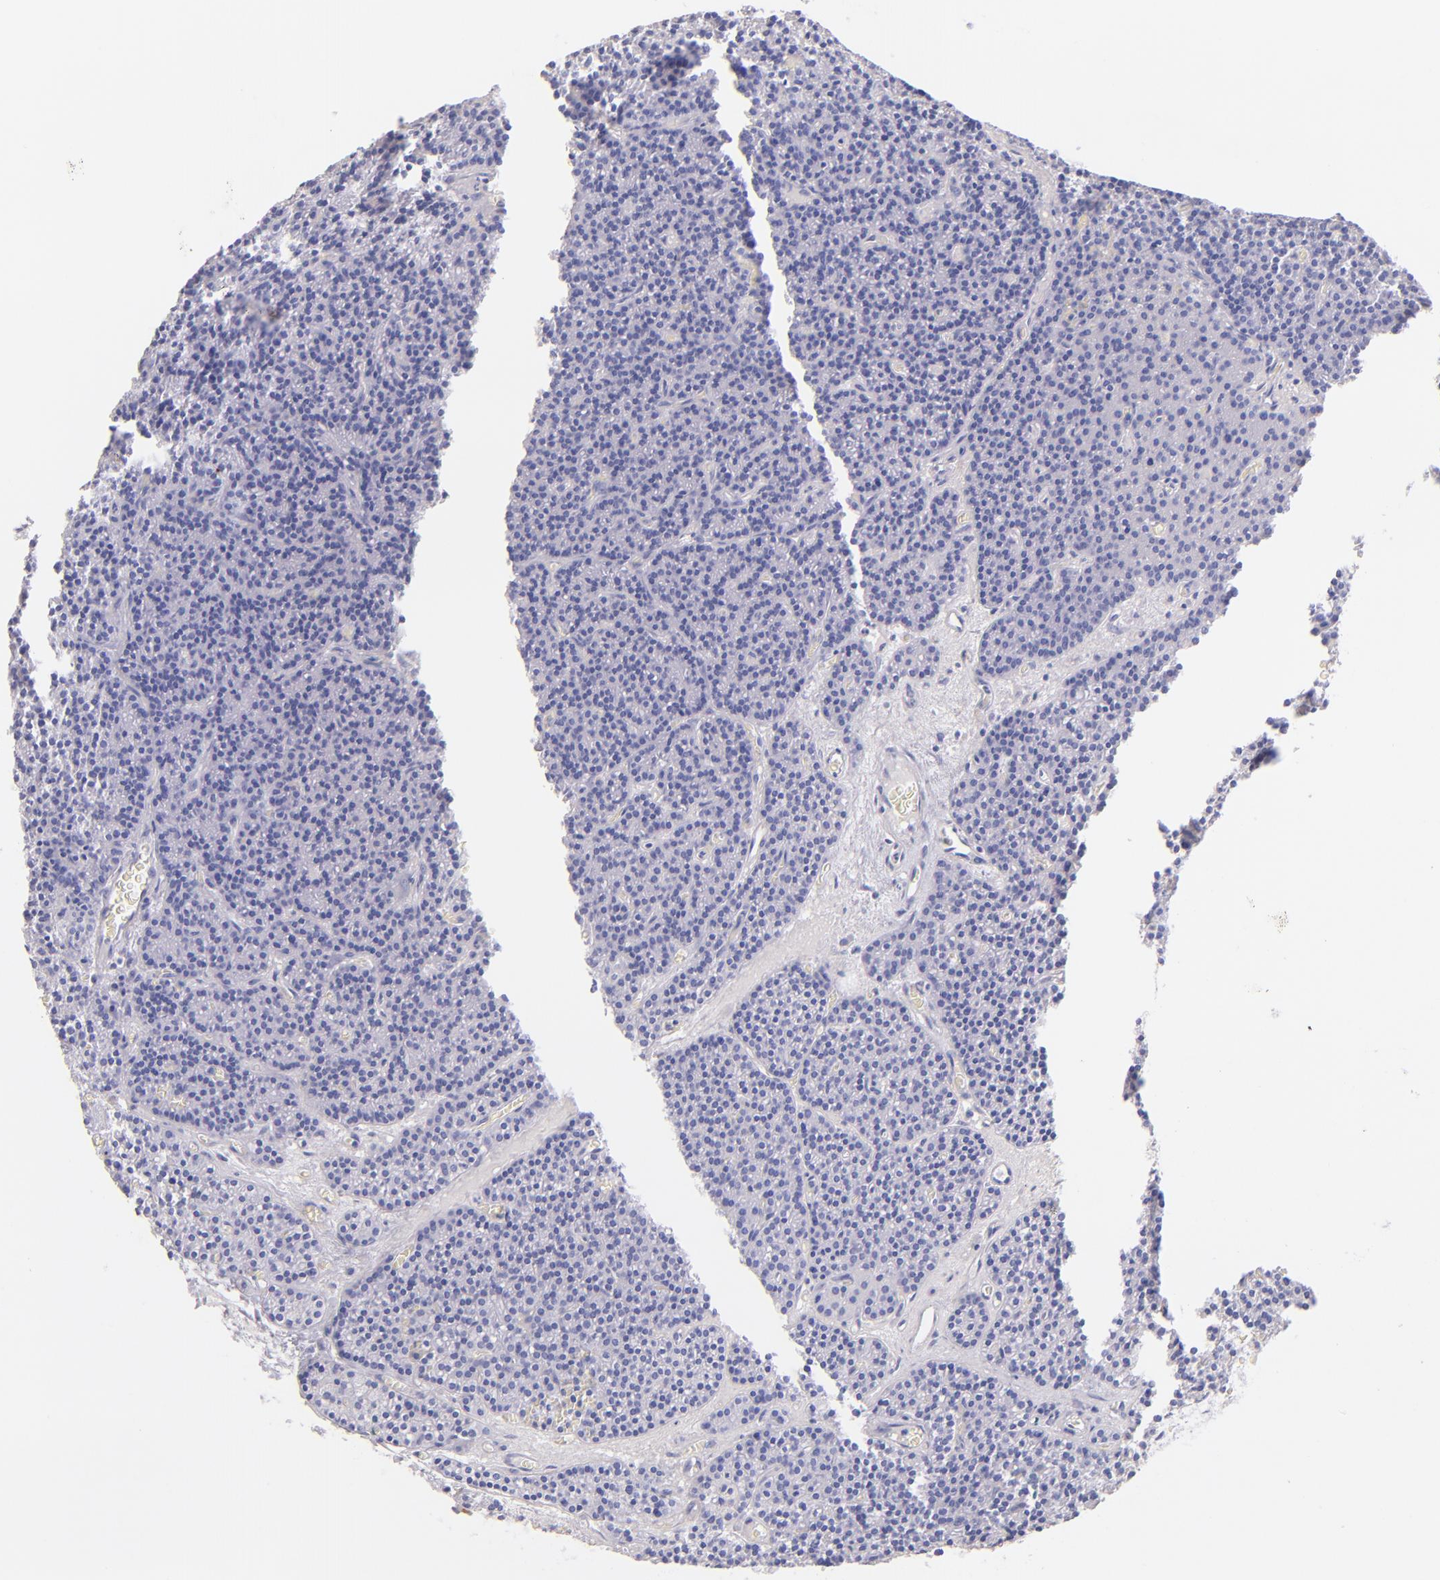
{"staining": {"intensity": "negative", "quantity": "none", "location": "none"}, "tissue": "parathyroid gland", "cell_type": "Glandular cells", "image_type": "normal", "snomed": [{"axis": "morphology", "description": "Normal tissue, NOS"}, {"axis": "topography", "description": "Parathyroid gland"}], "caption": "IHC of normal parathyroid gland demonstrates no positivity in glandular cells.", "gene": "SDC1", "patient": {"sex": "male", "age": 57}}